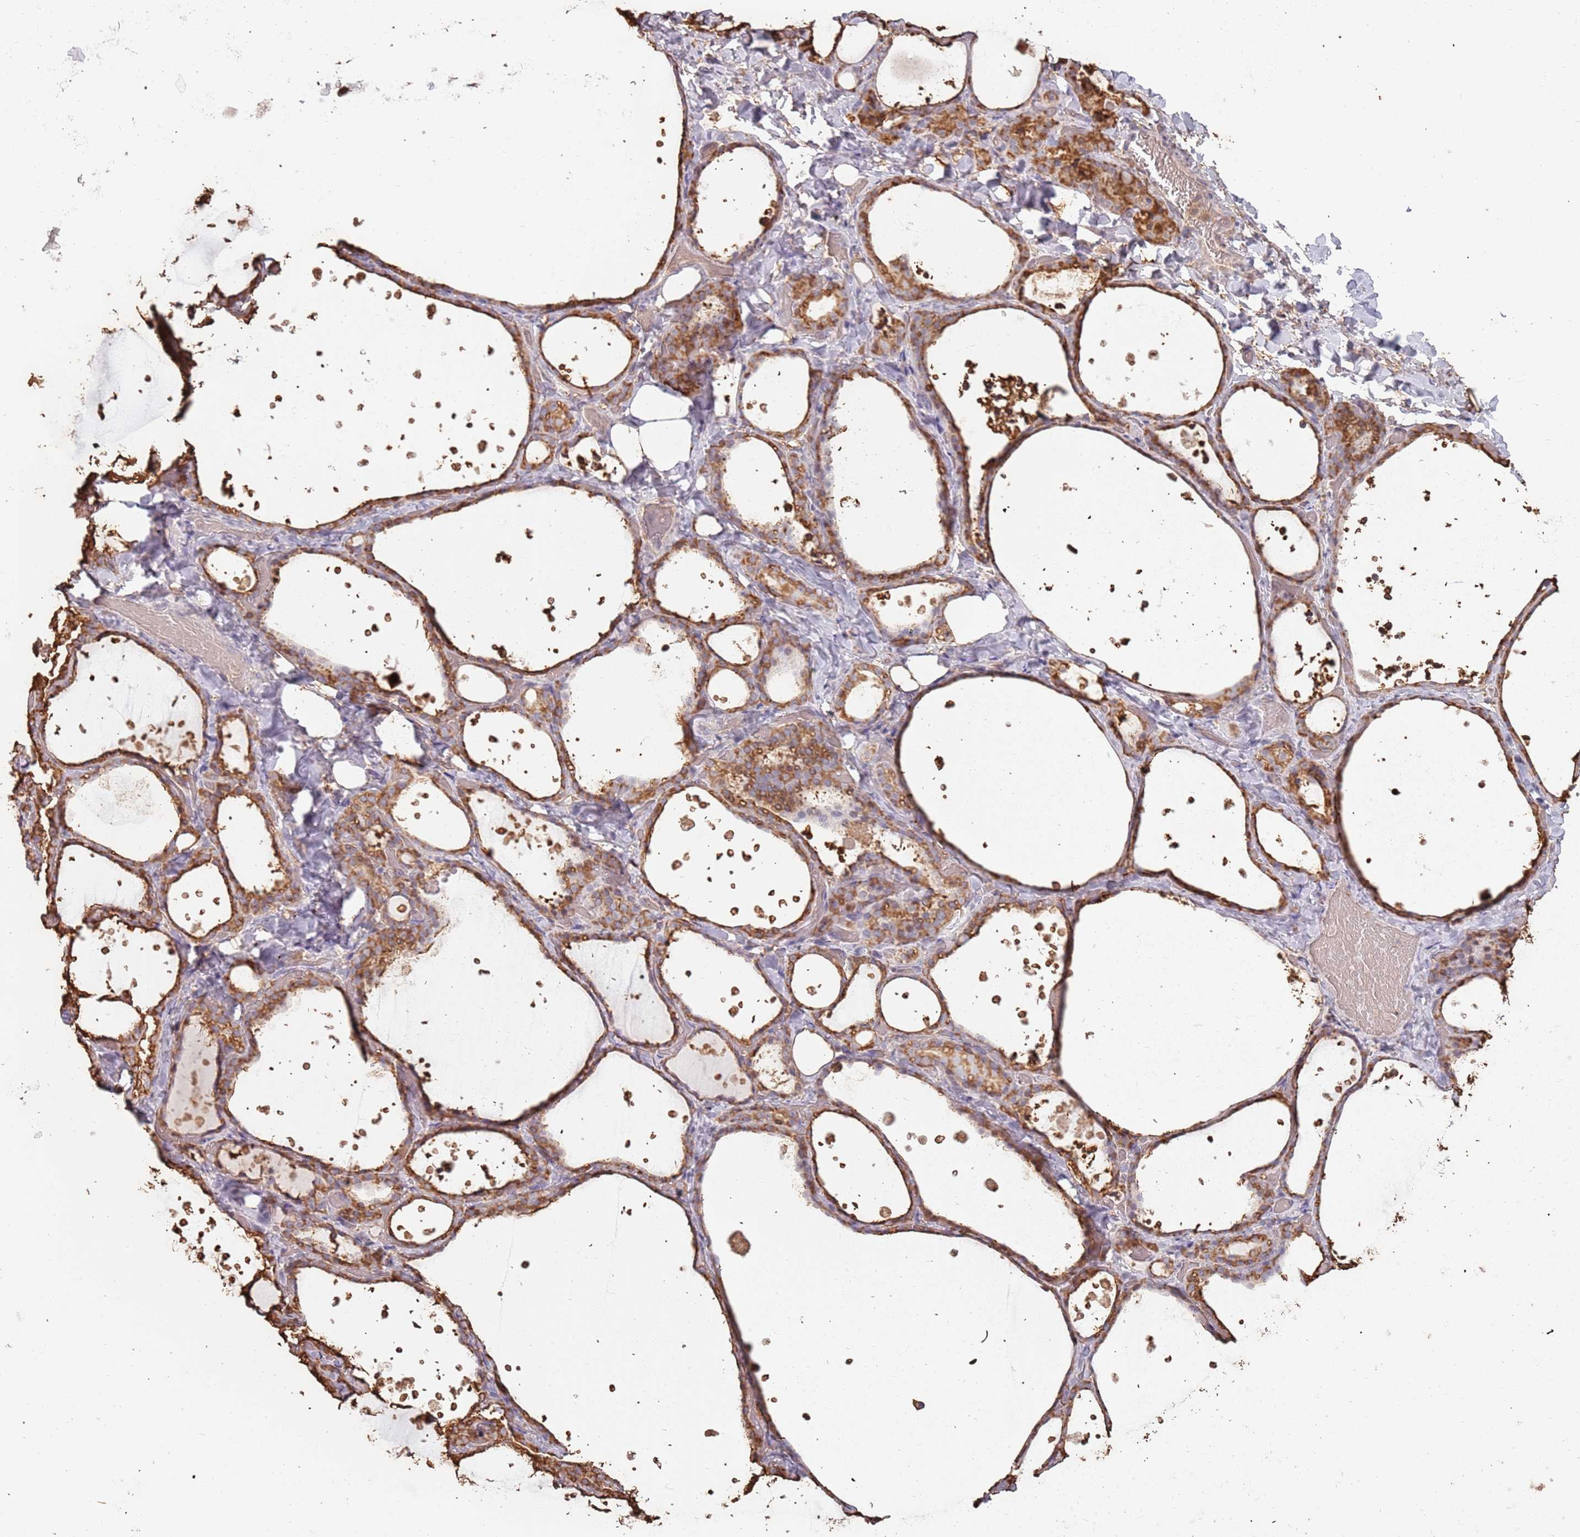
{"staining": {"intensity": "moderate", "quantity": ">75%", "location": "cytoplasmic/membranous"}, "tissue": "thyroid gland", "cell_type": "Glandular cells", "image_type": "normal", "snomed": [{"axis": "morphology", "description": "Normal tissue, NOS"}, {"axis": "topography", "description": "Thyroid gland"}], "caption": "A brown stain labels moderate cytoplasmic/membranous expression of a protein in glandular cells of normal thyroid gland.", "gene": "ATOSB", "patient": {"sex": "female", "age": 44}}